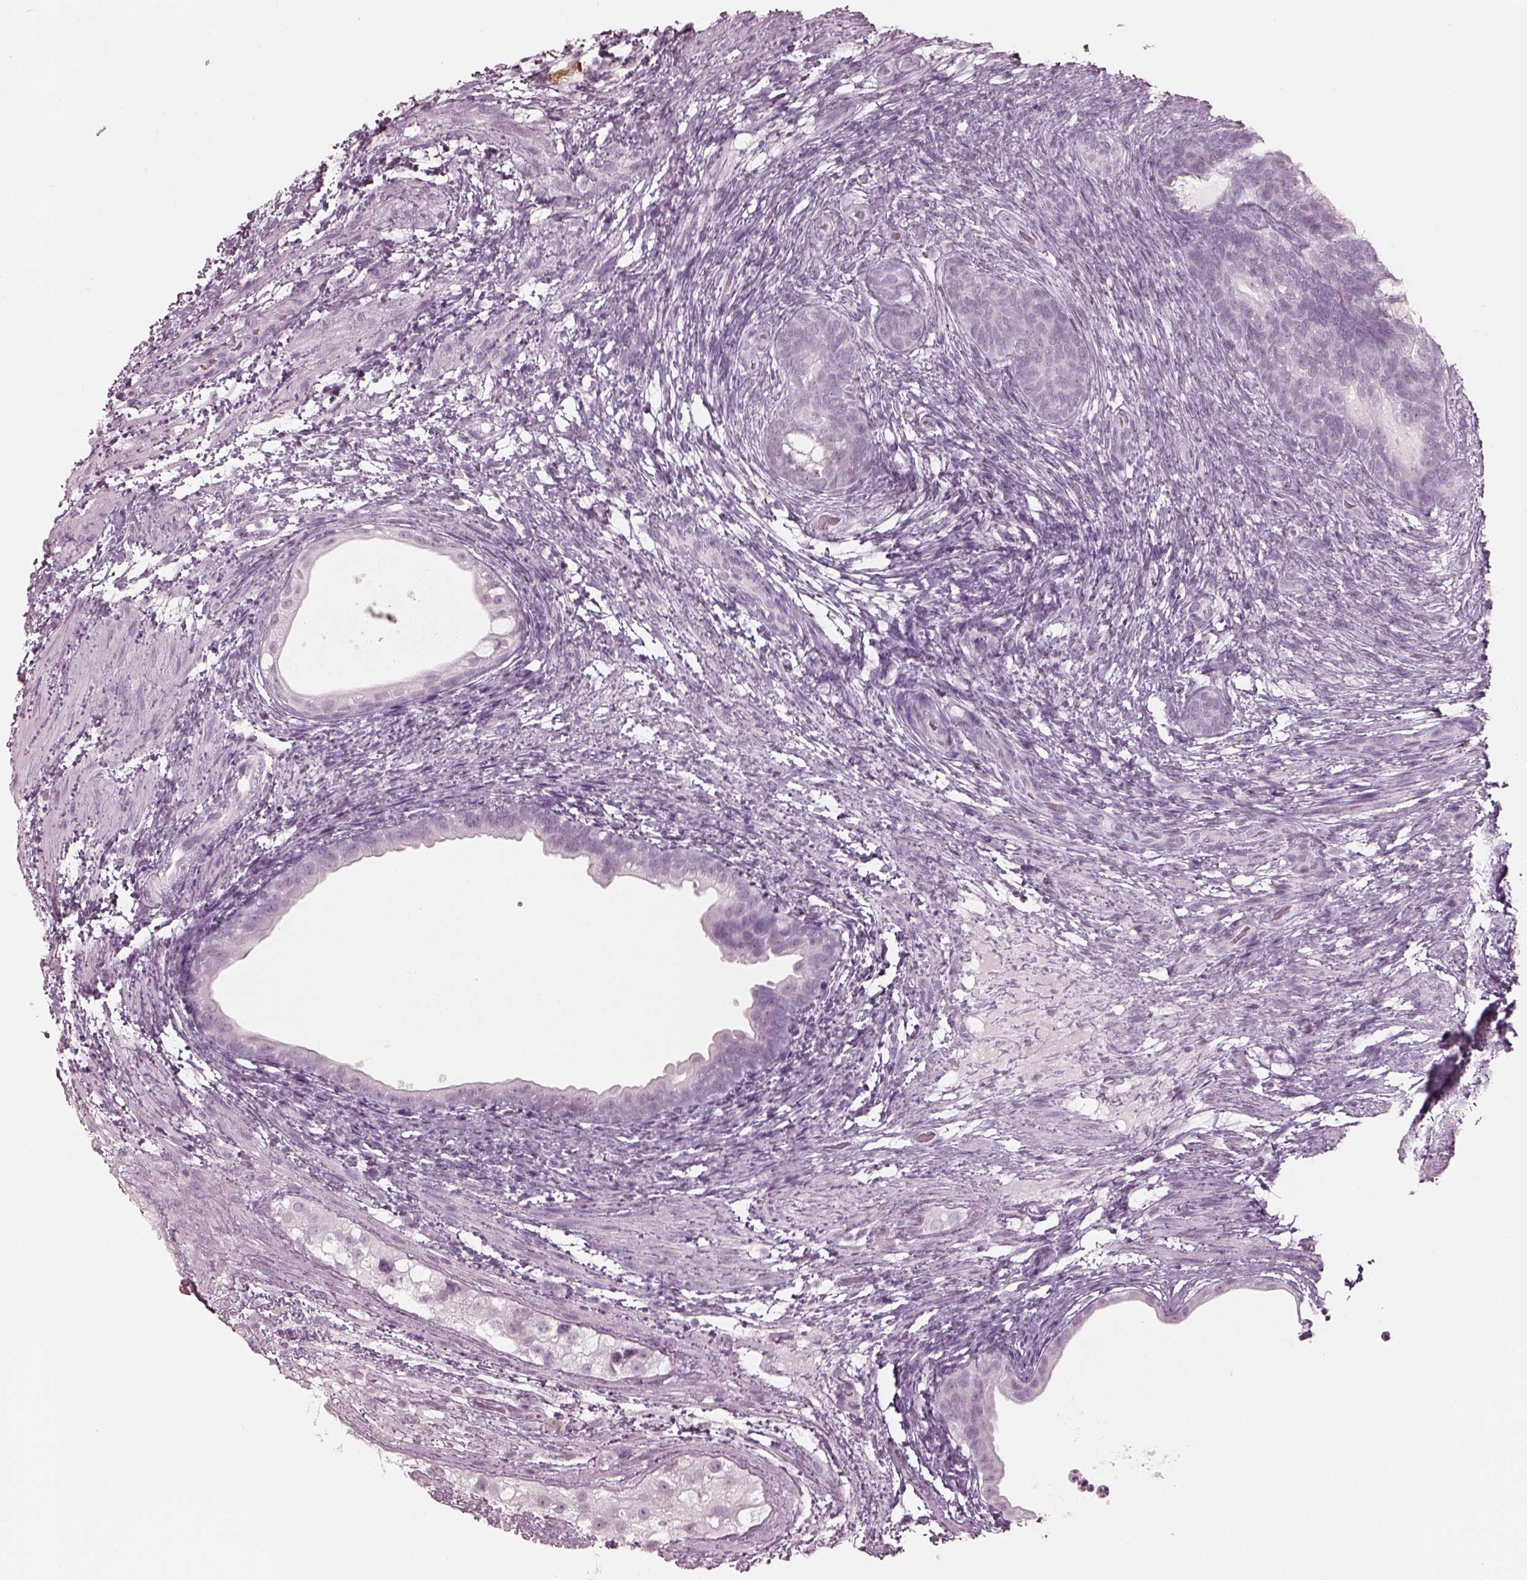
{"staining": {"intensity": "negative", "quantity": "none", "location": "none"}, "tissue": "testis cancer", "cell_type": "Tumor cells", "image_type": "cancer", "snomed": [{"axis": "morphology", "description": "Carcinoma, Embryonal, NOS"}, {"axis": "topography", "description": "Testis"}], "caption": "IHC micrograph of neoplastic tissue: human embryonal carcinoma (testis) stained with DAB (3,3'-diaminobenzidine) displays no significant protein expression in tumor cells.", "gene": "C2orf81", "patient": {"sex": "male", "age": 24}}